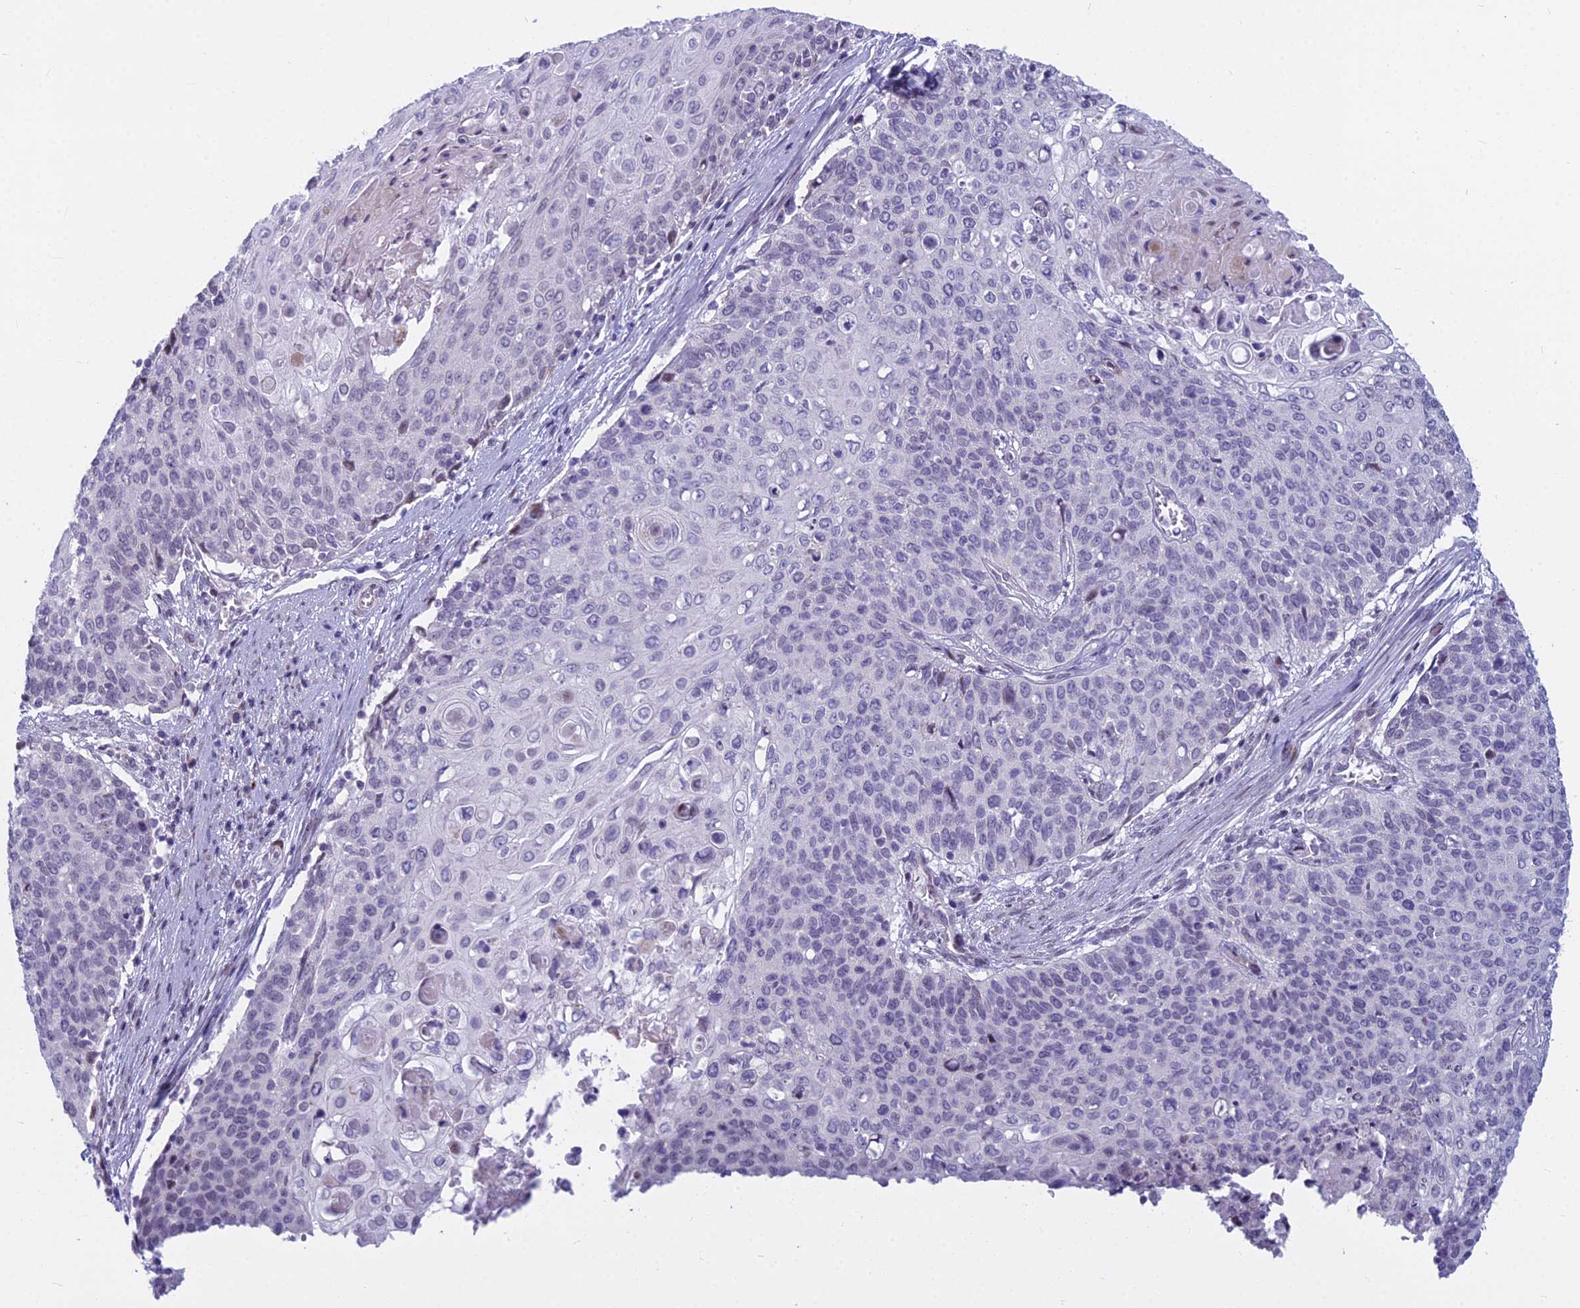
{"staining": {"intensity": "negative", "quantity": "none", "location": "none"}, "tissue": "cervical cancer", "cell_type": "Tumor cells", "image_type": "cancer", "snomed": [{"axis": "morphology", "description": "Squamous cell carcinoma, NOS"}, {"axis": "topography", "description": "Cervix"}], "caption": "Immunohistochemical staining of cervical squamous cell carcinoma reveals no significant positivity in tumor cells.", "gene": "MYBPC2", "patient": {"sex": "female", "age": 39}}